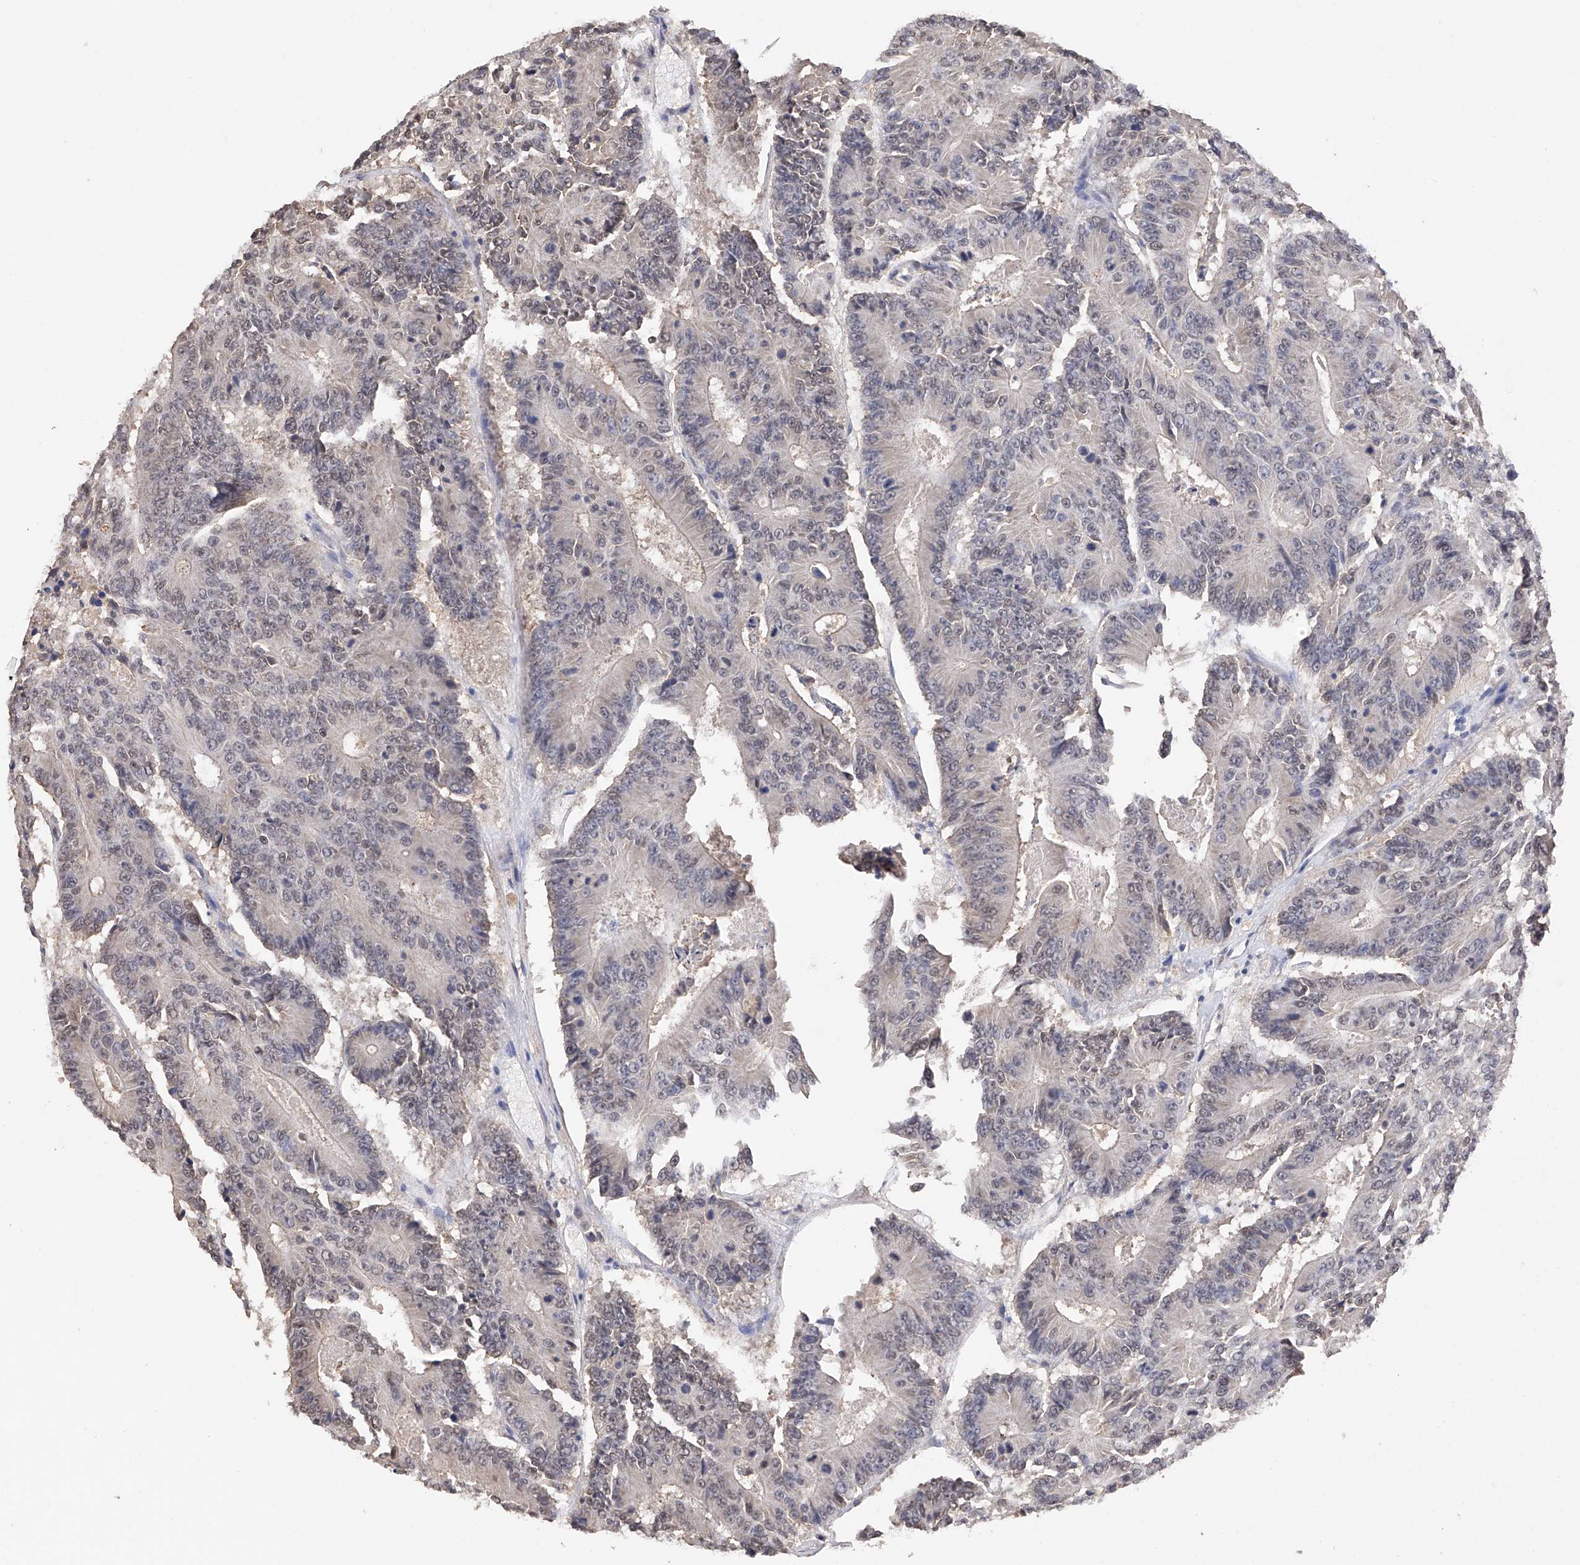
{"staining": {"intensity": "weak", "quantity": "25%-75%", "location": "nuclear"}, "tissue": "colorectal cancer", "cell_type": "Tumor cells", "image_type": "cancer", "snomed": [{"axis": "morphology", "description": "Adenocarcinoma, NOS"}, {"axis": "topography", "description": "Colon"}], "caption": "Protein staining of colorectal adenocarcinoma tissue reveals weak nuclear staining in approximately 25%-75% of tumor cells. The protein is shown in brown color, while the nuclei are stained blue.", "gene": "DMAP1", "patient": {"sex": "male", "age": 83}}